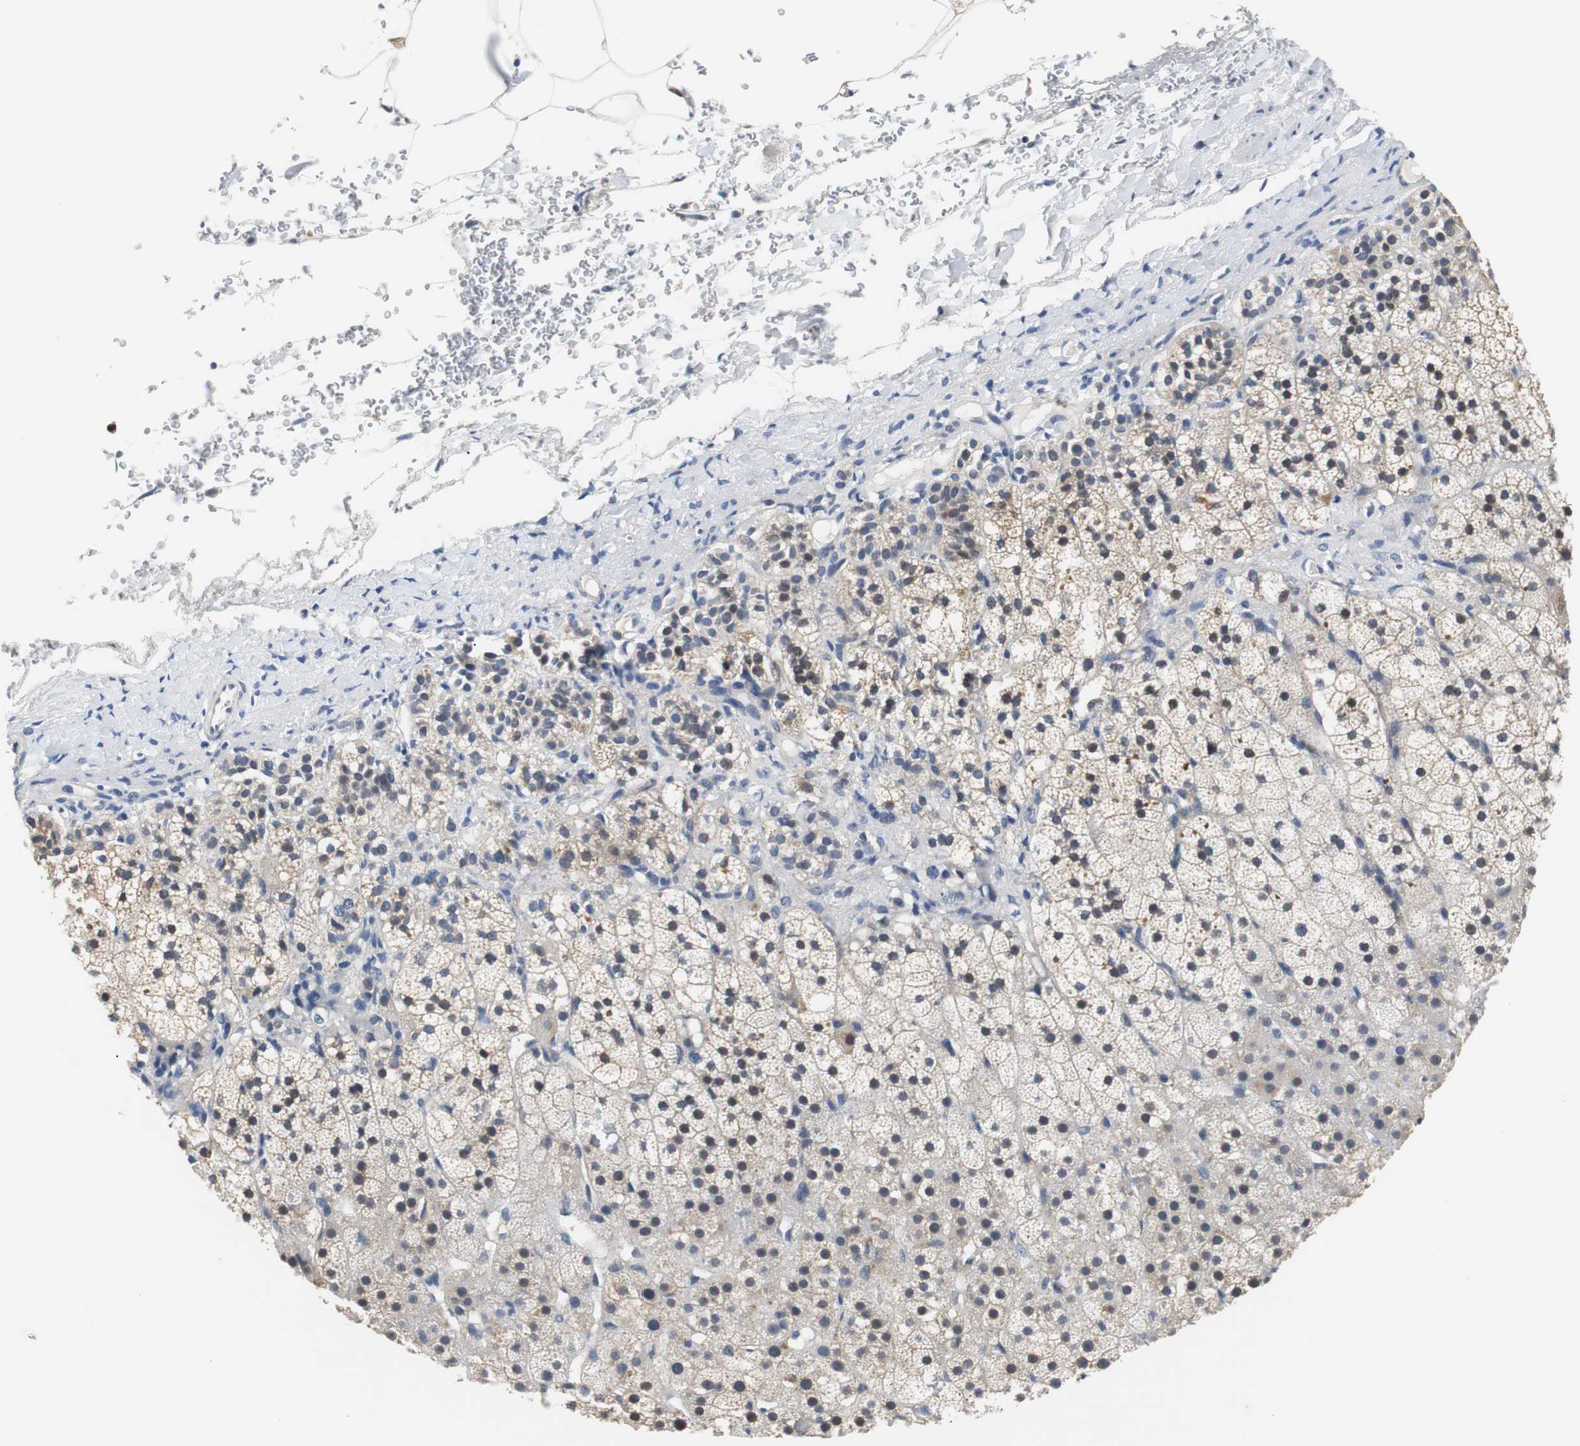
{"staining": {"intensity": "weak", "quantity": "25%-75%", "location": "cytoplasmic/membranous"}, "tissue": "adrenal gland", "cell_type": "Glandular cells", "image_type": "normal", "snomed": [{"axis": "morphology", "description": "Normal tissue, NOS"}, {"axis": "topography", "description": "Adrenal gland"}], "caption": "A high-resolution image shows IHC staining of unremarkable adrenal gland, which displays weak cytoplasmic/membranous staining in approximately 25%-75% of glandular cells.", "gene": "PCK1", "patient": {"sex": "male", "age": 35}}